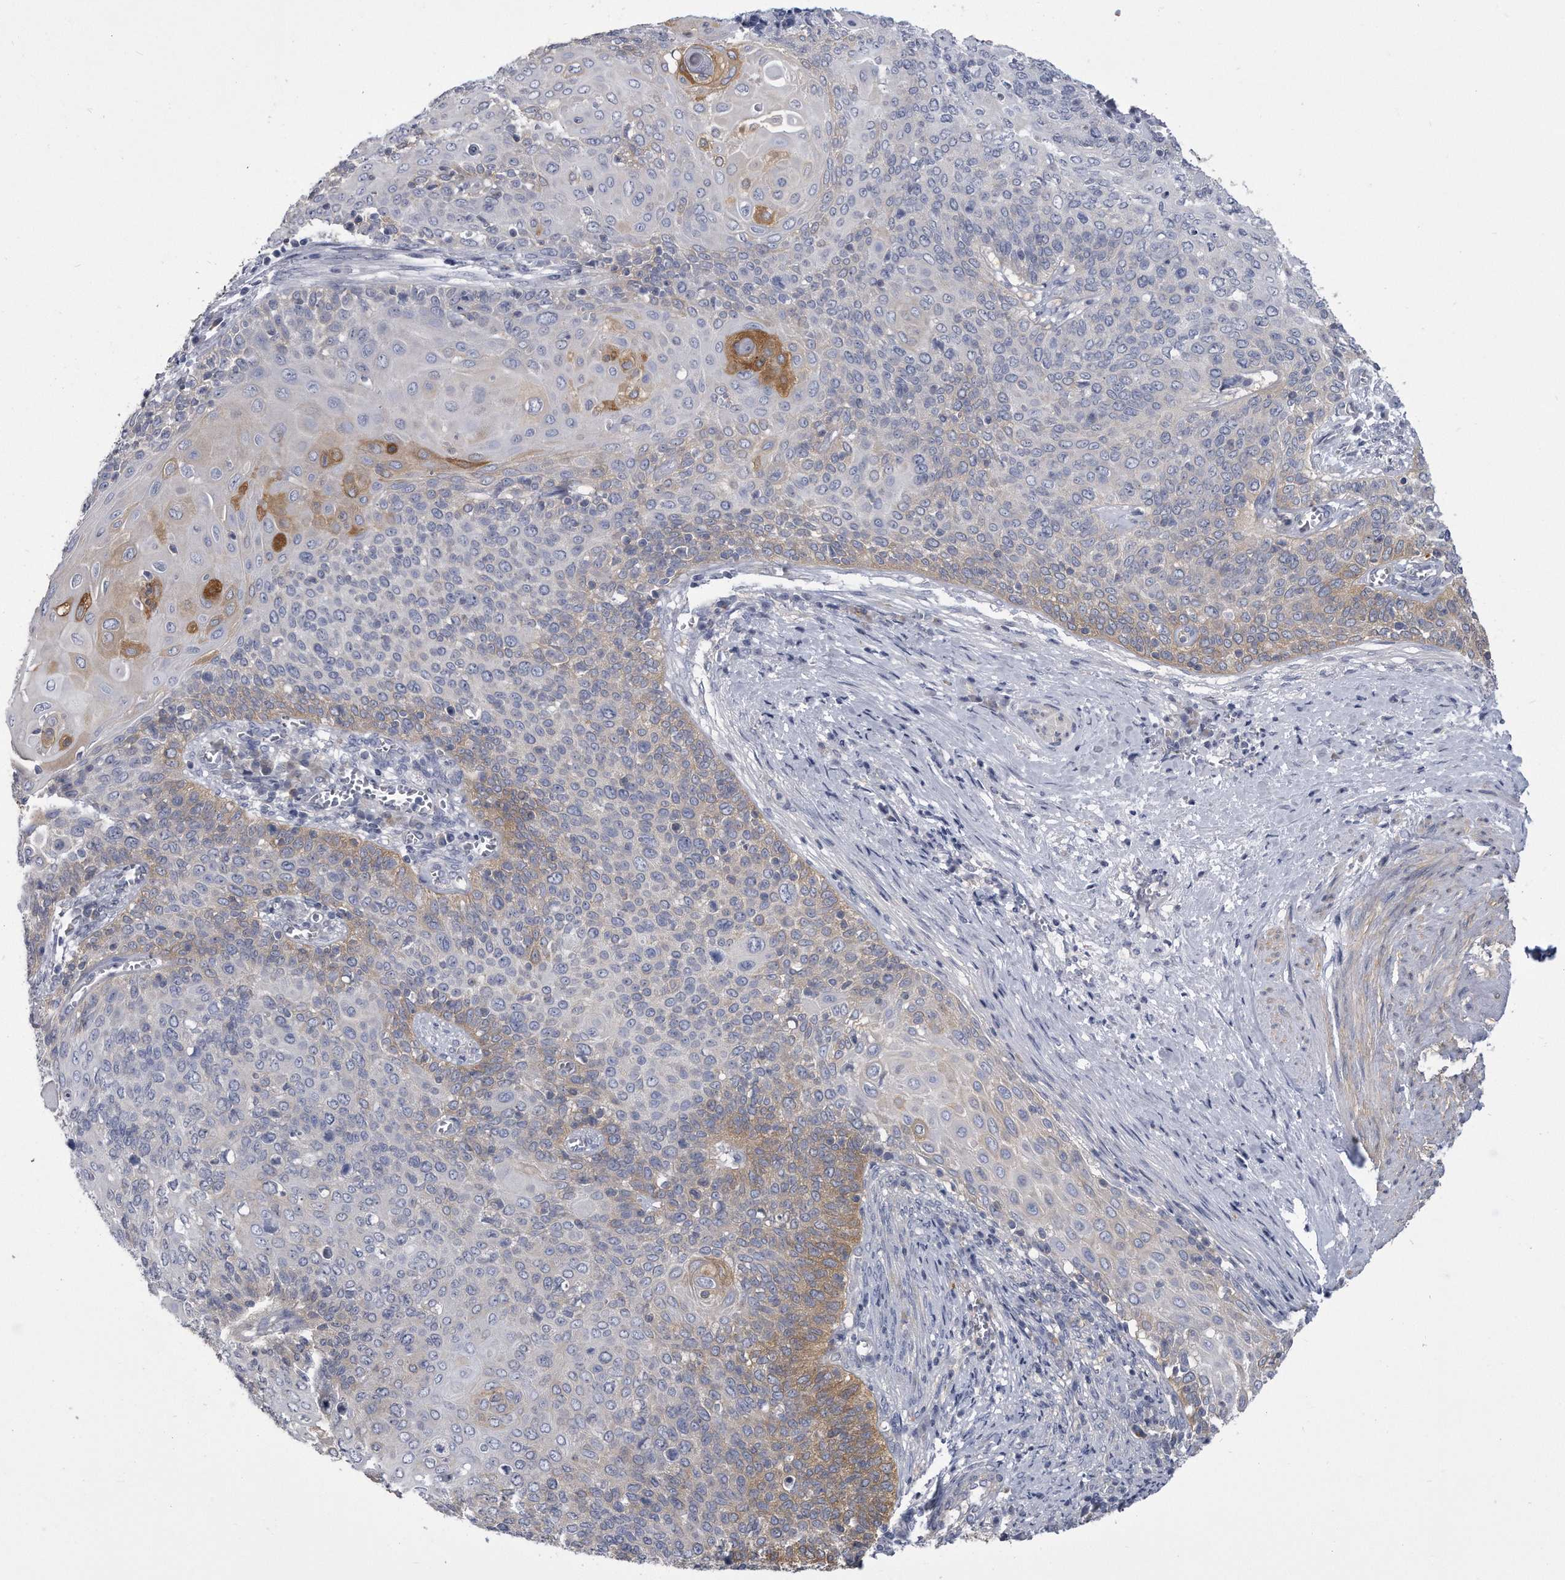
{"staining": {"intensity": "moderate", "quantity": "<25%", "location": "cytoplasmic/membranous"}, "tissue": "cervical cancer", "cell_type": "Tumor cells", "image_type": "cancer", "snomed": [{"axis": "morphology", "description": "Squamous cell carcinoma, NOS"}, {"axis": "topography", "description": "Cervix"}], "caption": "Brown immunohistochemical staining in squamous cell carcinoma (cervical) exhibits moderate cytoplasmic/membranous expression in approximately <25% of tumor cells. (Brightfield microscopy of DAB IHC at high magnification).", "gene": "PYGB", "patient": {"sex": "female", "age": 39}}